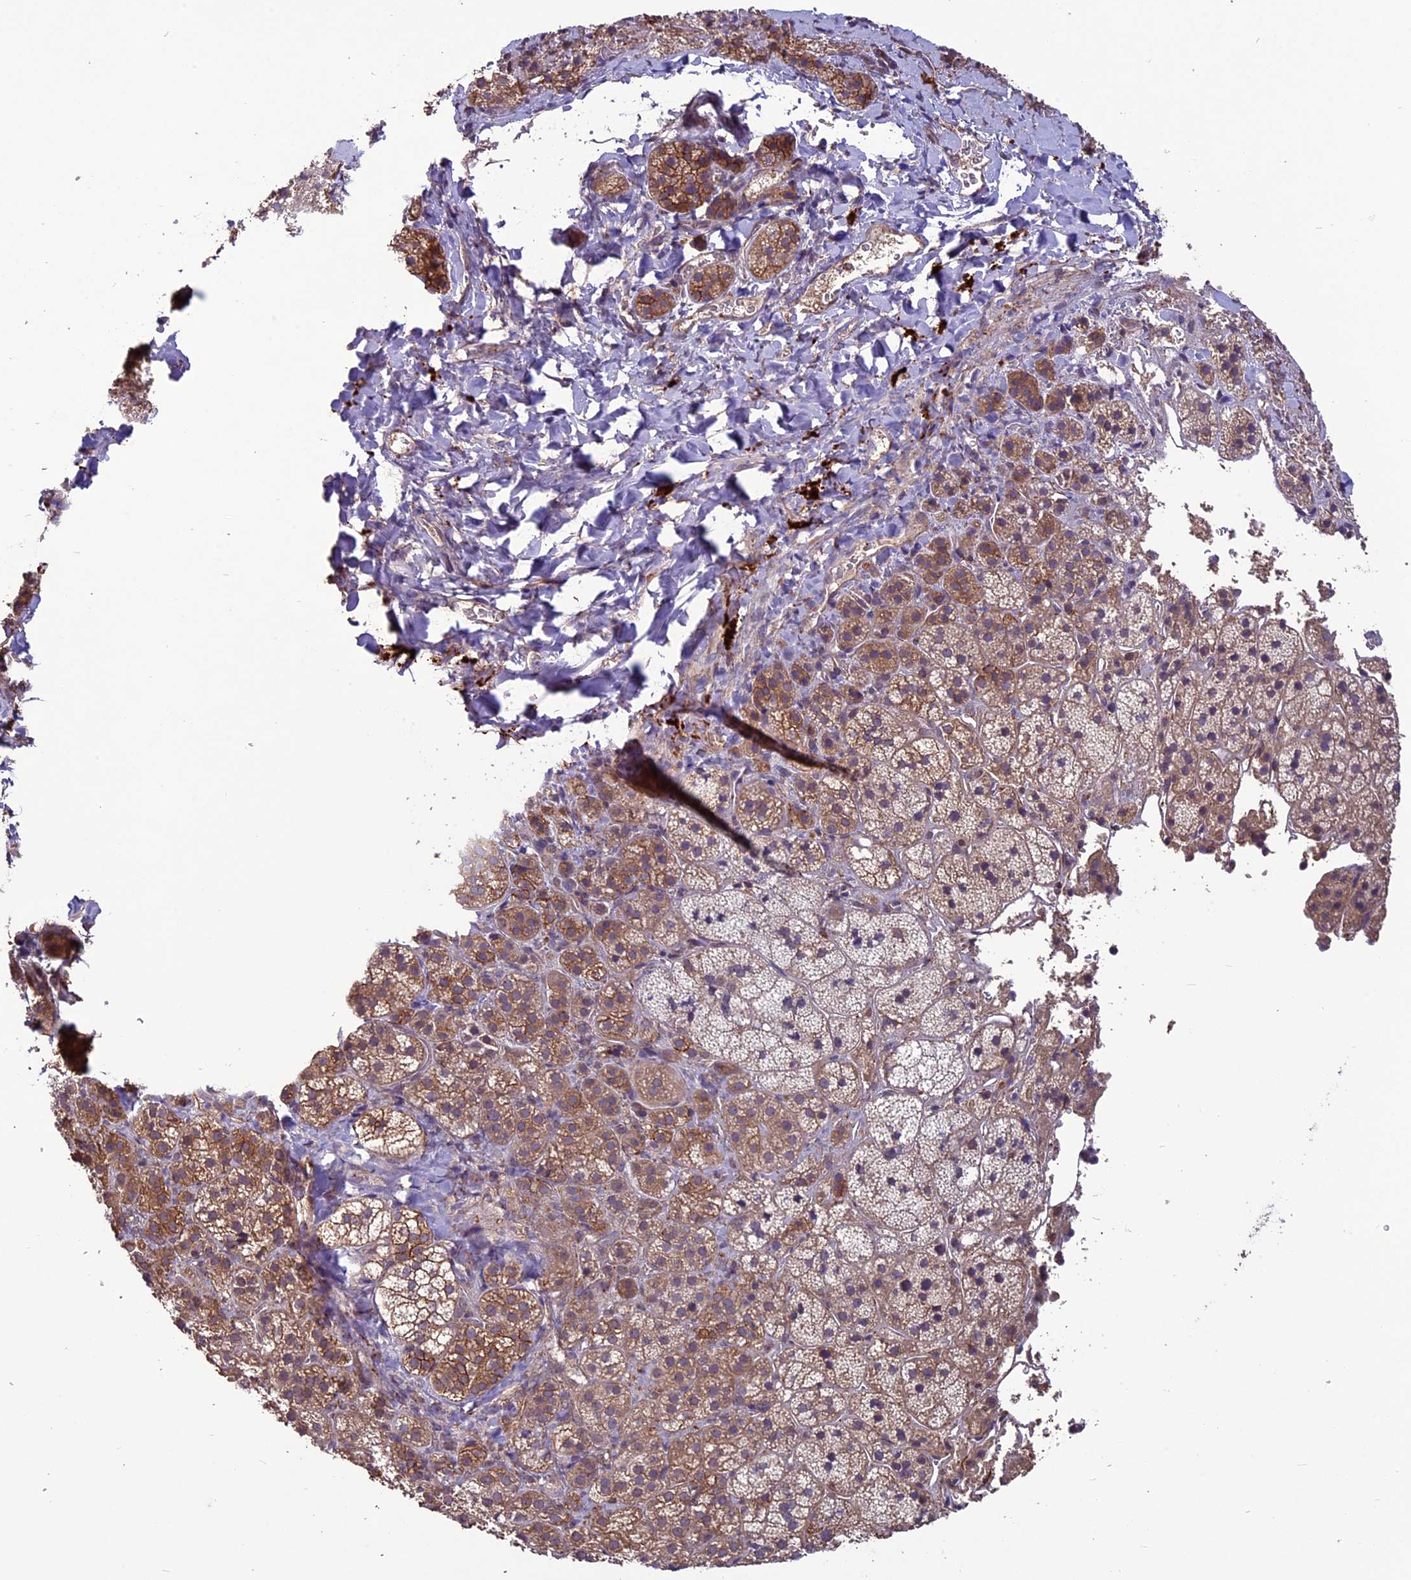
{"staining": {"intensity": "moderate", "quantity": "25%-75%", "location": "cytoplasmic/membranous"}, "tissue": "adrenal gland", "cell_type": "Glandular cells", "image_type": "normal", "snomed": [{"axis": "morphology", "description": "Normal tissue, NOS"}, {"axis": "topography", "description": "Adrenal gland"}], "caption": "Adrenal gland was stained to show a protein in brown. There is medium levels of moderate cytoplasmic/membranous expression in approximately 25%-75% of glandular cells. Nuclei are stained in blue.", "gene": "C3orf70", "patient": {"sex": "female", "age": 44}}